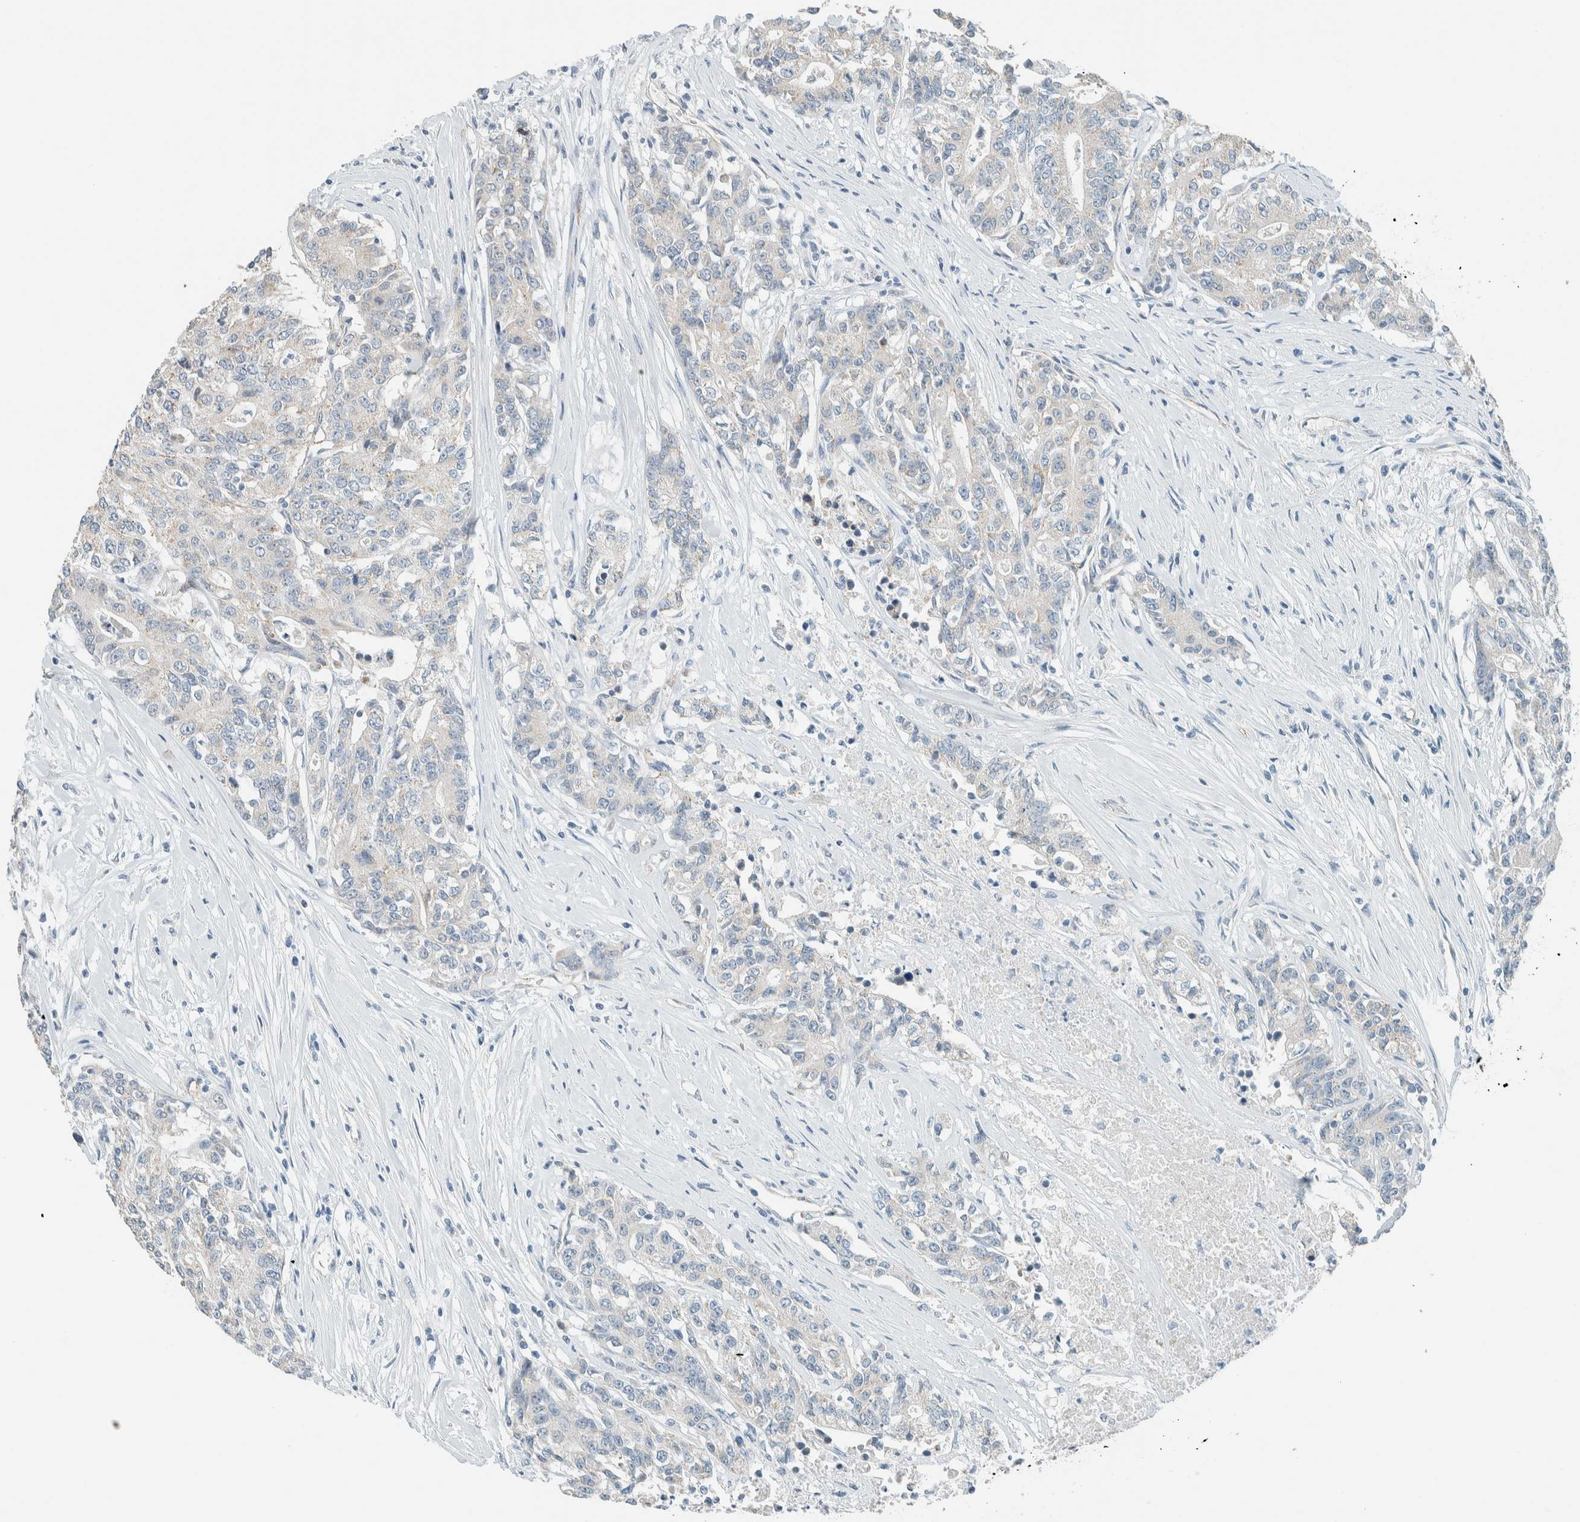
{"staining": {"intensity": "weak", "quantity": "<25%", "location": "cytoplasmic/membranous"}, "tissue": "colorectal cancer", "cell_type": "Tumor cells", "image_type": "cancer", "snomed": [{"axis": "morphology", "description": "Adenocarcinoma, NOS"}, {"axis": "topography", "description": "Colon"}], "caption": "The micrograph shows no significant positivity in tumor cells of colorectal cancer.", "gene": "SLFN12", "patient": {"sex": "female", "age": 77}}